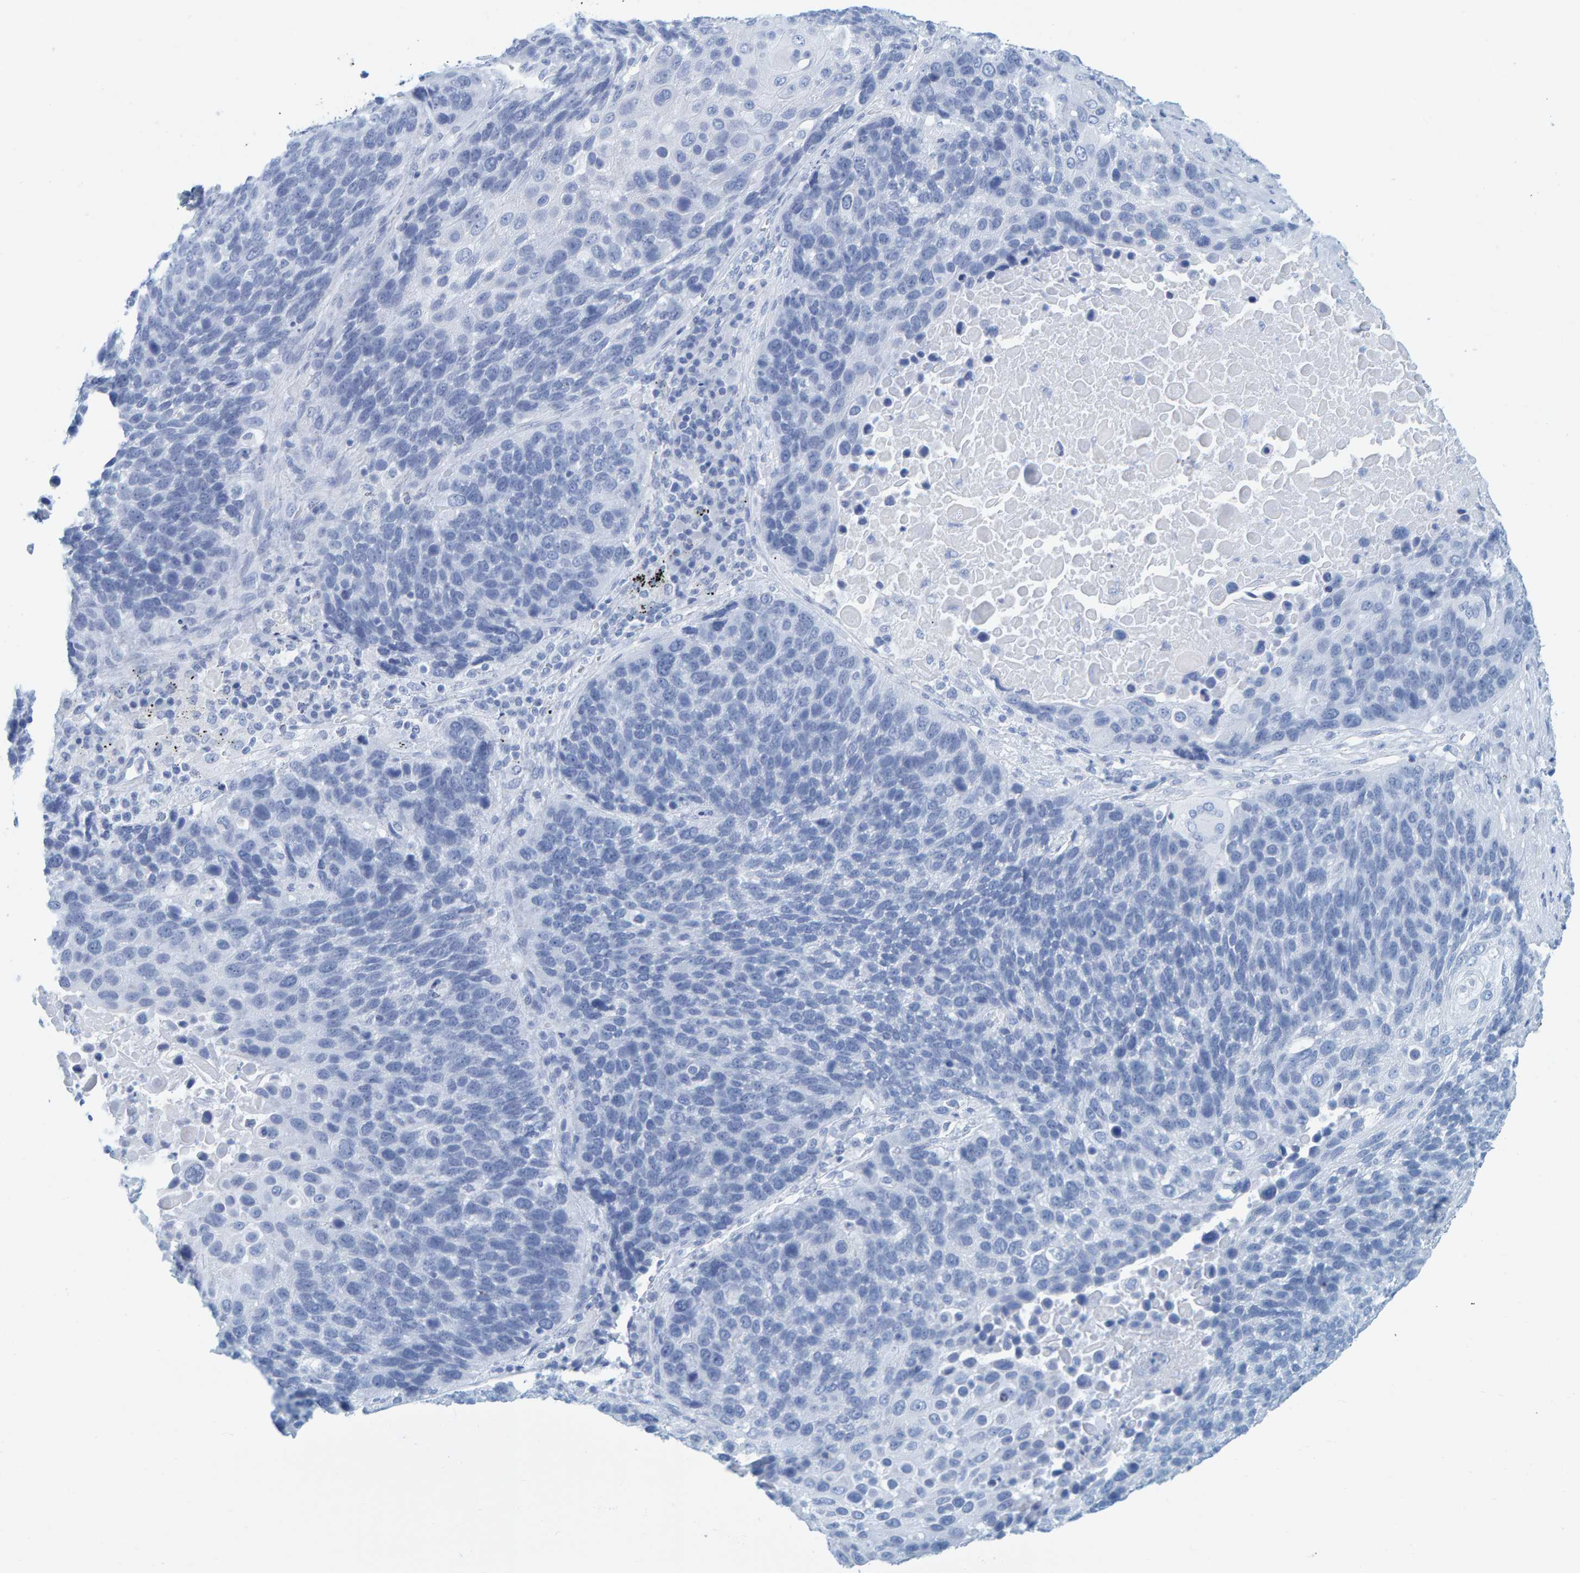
{"staining": {"intensity": "negative", "quantity": "none", "location": "none"}, "tissue": "lung cancer", "cell_type": "Tumor cells", "image_type": "cancer", "snomed": [{"axis": "morphology", "description": "Squamous cell carcinoma, NOS"}, {"axis": "topography", "description": "Lung"}], "caption": "DAB (3,3'-diaminobenzidine) immunohistochemical staining of human squamous cell carcinoma (lung) demonstrates no significant staining in tumor cells.", "gene": "SFTPC", "patient": {"sex": "male", "age": 66}}